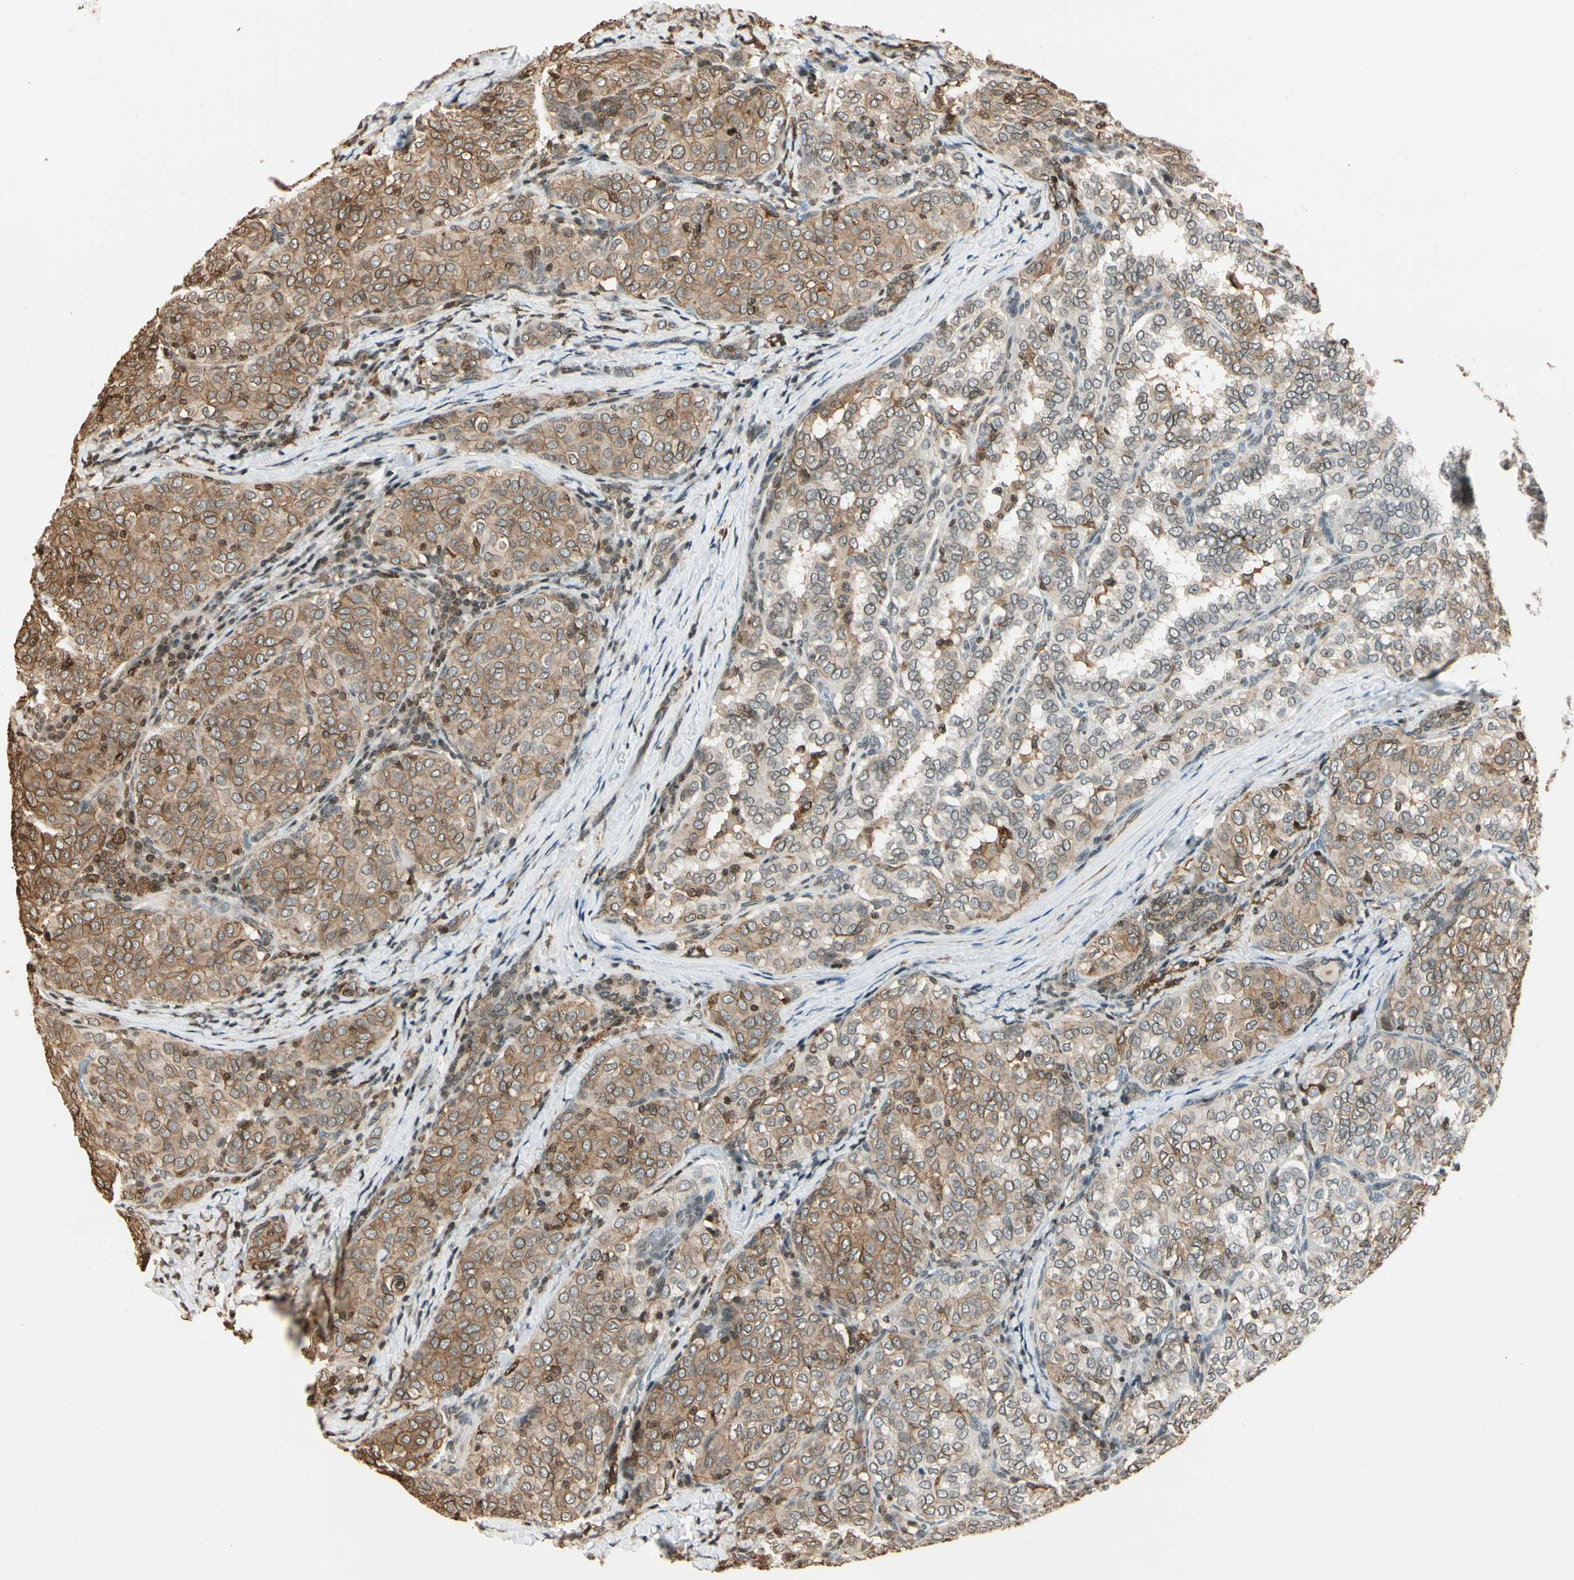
{"staining": {"intensity": "moderate", "quantity": ">75%", "location": "cytoplasmic/membranous,nuclear"}, "tissue": "thyroid cancer", "cell_type": "Tumor cells", "image_type": "cancer", "snomed": [{"axis": "morphology", "description": "Normal tissue, NOS"}, {"axis": "morphology", "description": "Papillary adenocarcinoma, NOS"}, {"axis": "topography", "description": "Thyroid gland"}], "caption": "A histopathology image of papillary adenocarcinoma (thyroid) stained for a protein exhibits moderate cytoplasmic/membranous and nuclear brown staining in tumor cells.", "gene": "FER", "patient": {"sex": "female", "age": 30}}